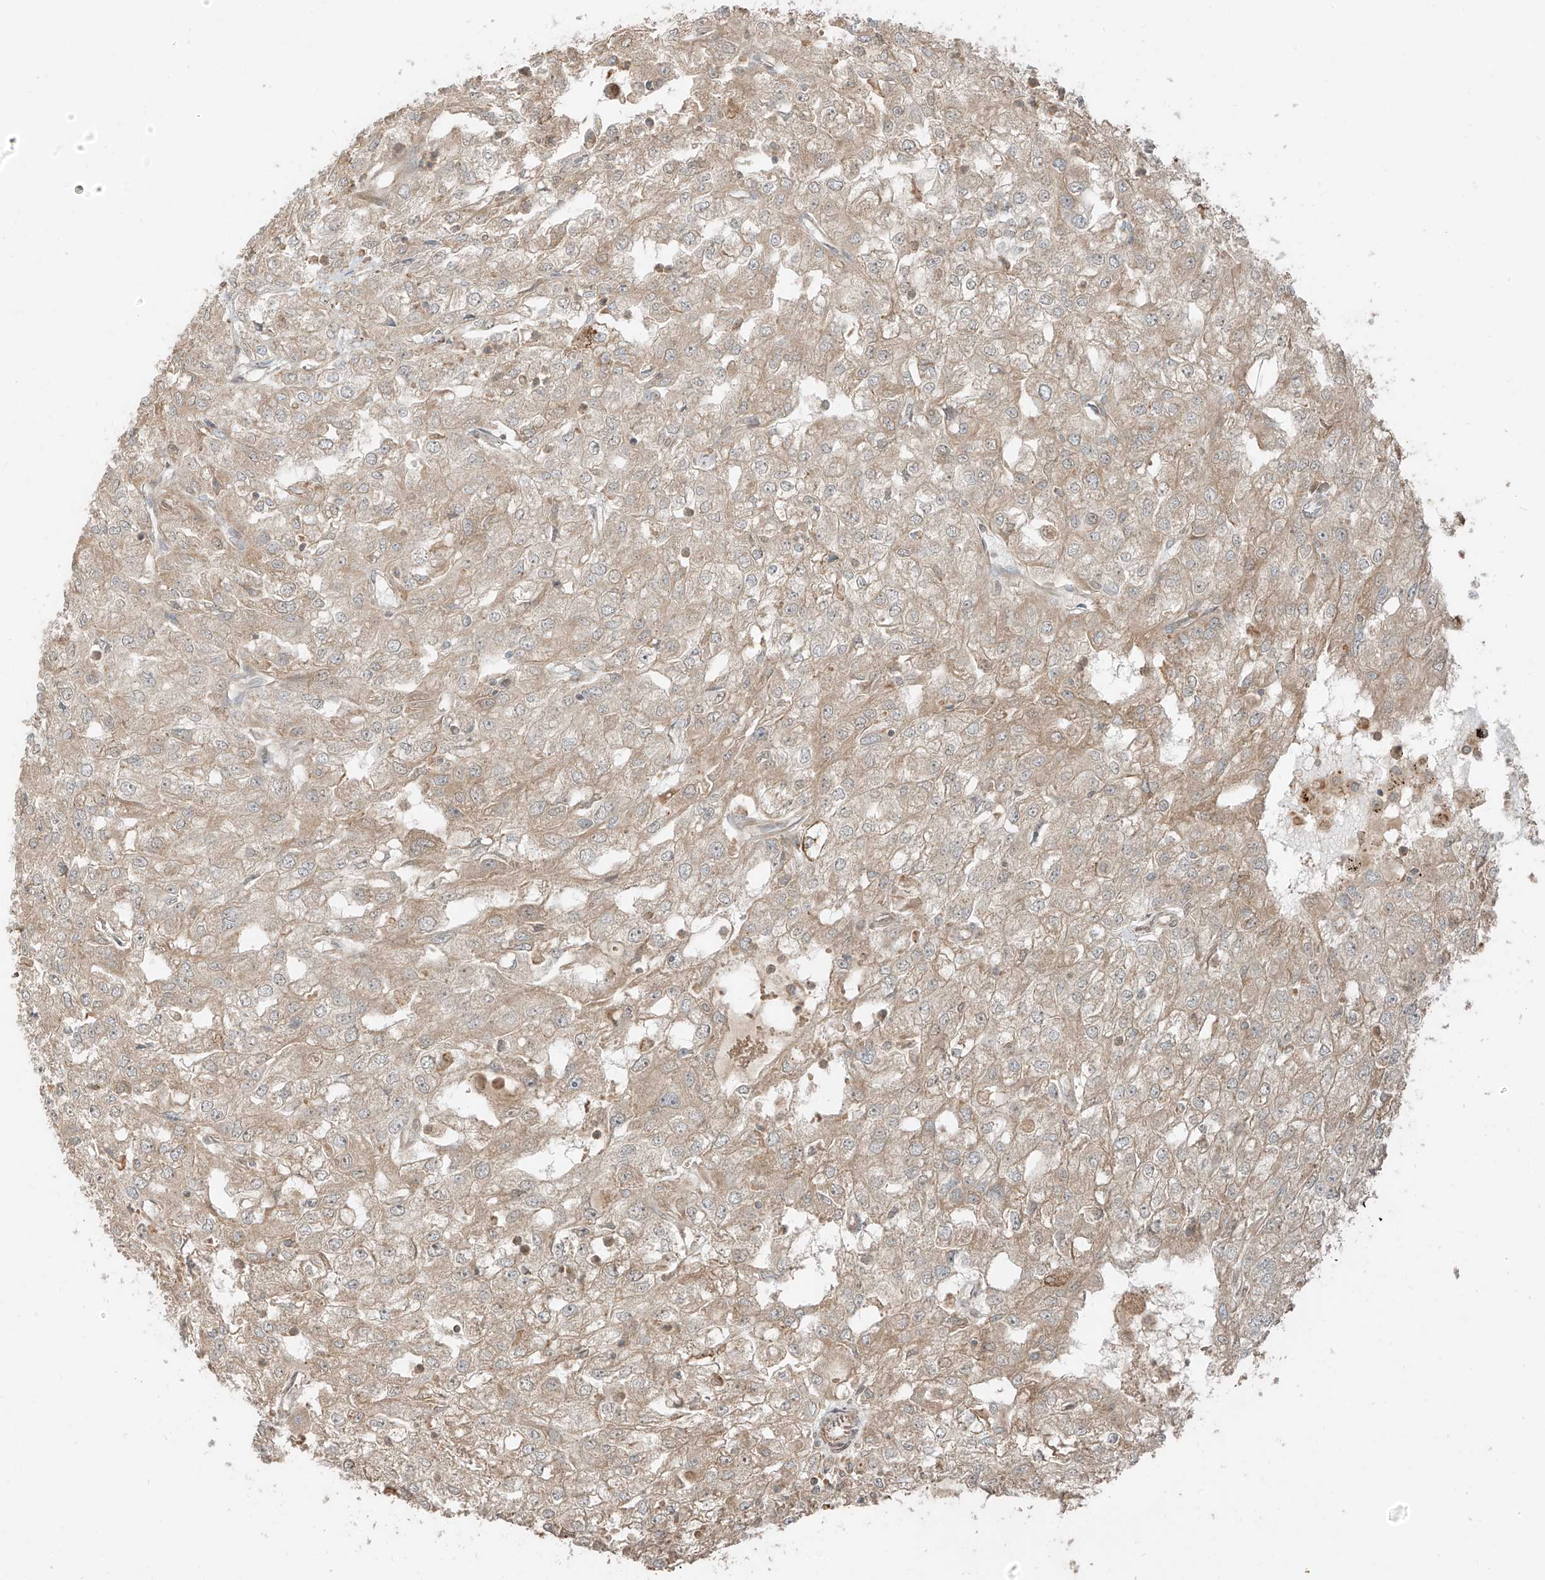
{"staining": {"intensity": "weak", "quantity": "<25%", "location": "cytoplasmic/membranous"}, "tissue": "renal cancer", "cell_type": "Tumor cells", "image_type": "cancer", "snomed": [{"axis": "morphology", "description": "Adenocarcinoma, NOS"}, {"axis": "topography", "description": "Kidney"}], "caption": "The image exhibits no staining of tumor cells in renal adenocarcinoma.", "gene": "ANKZF1", "patient": {"sex": "female", "age": 54}}